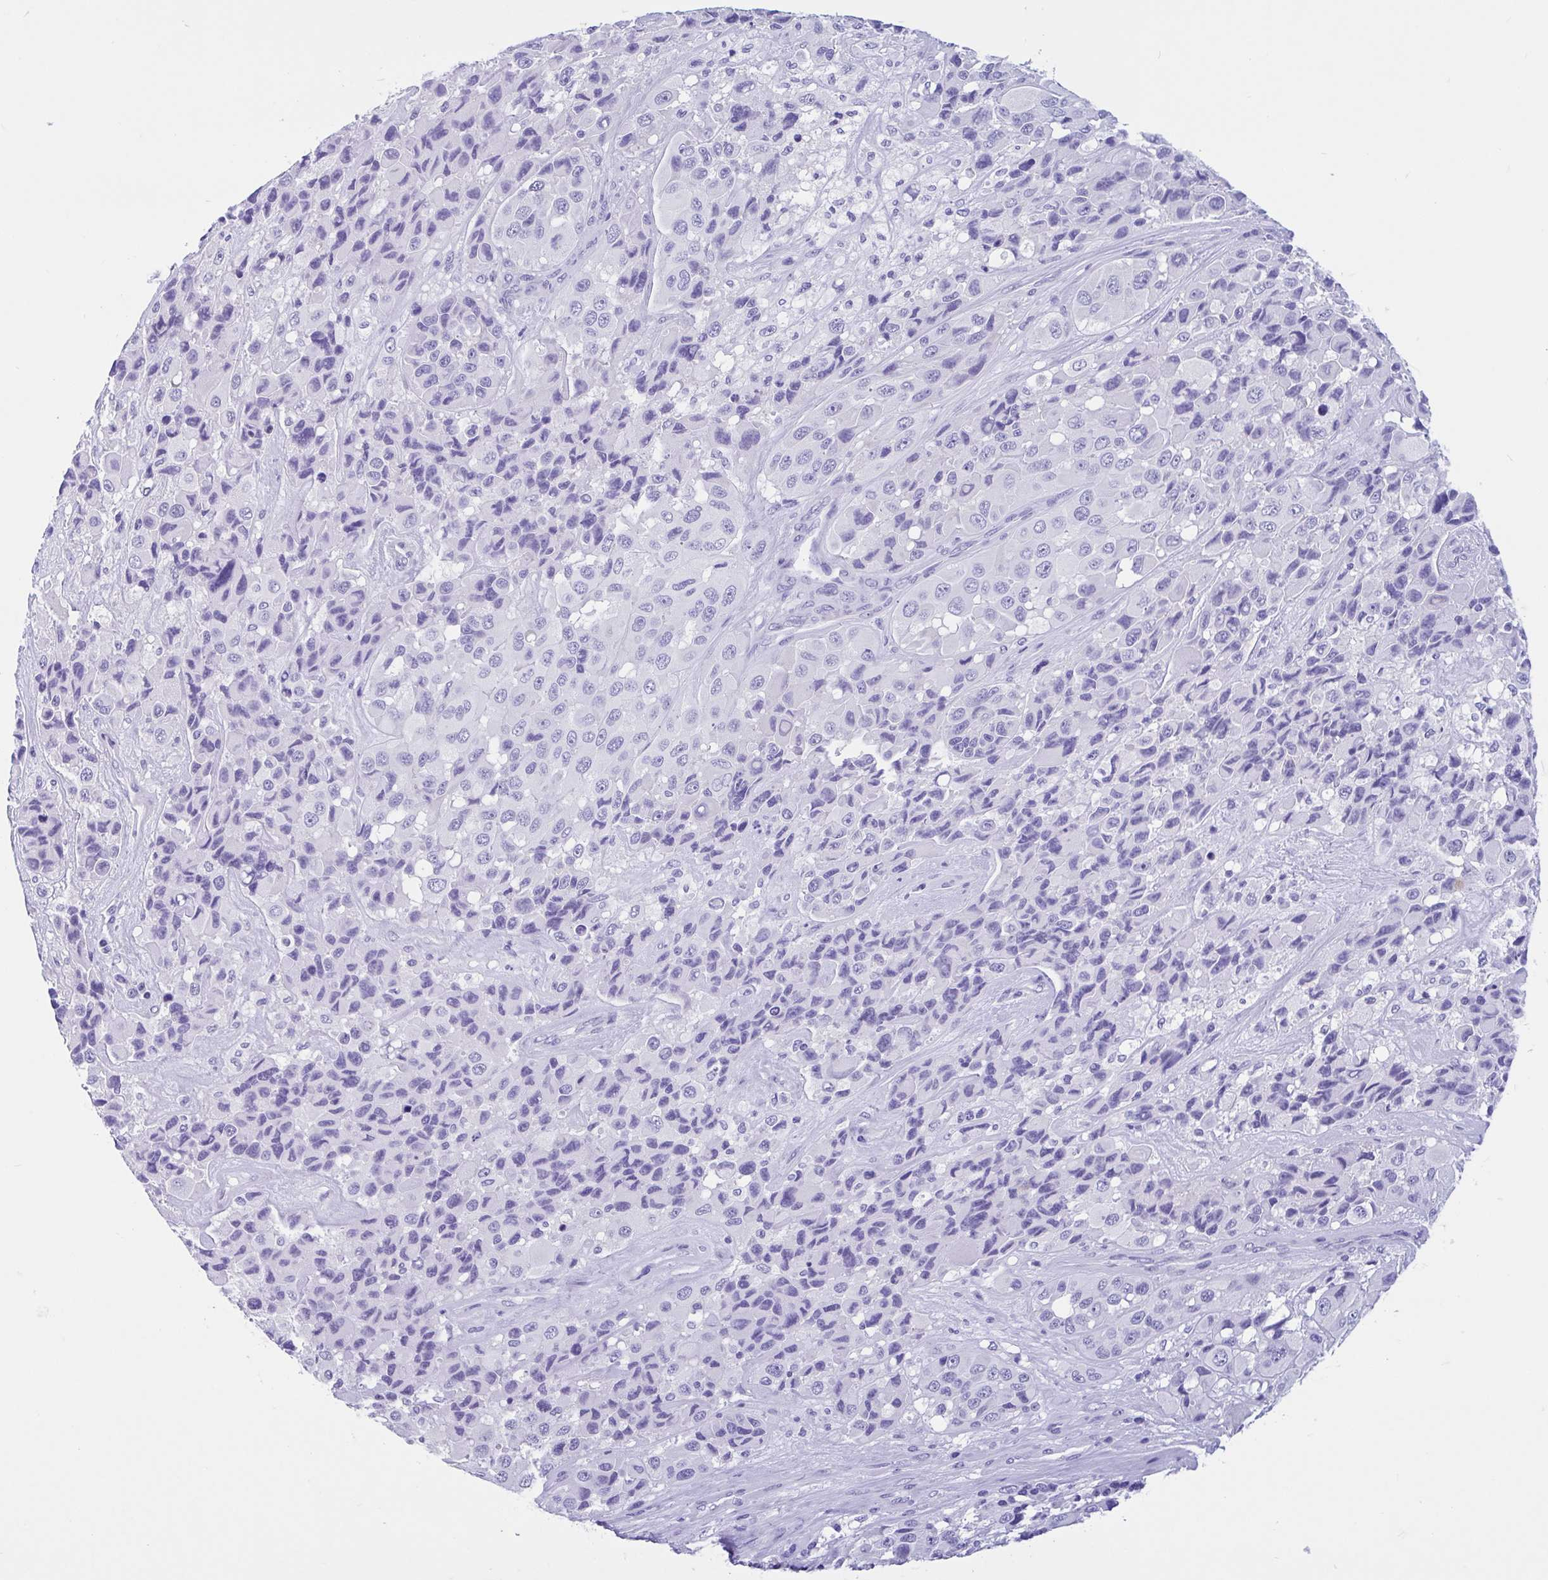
{"staining": {"intensity": "negative", "quantity": "none", "location": "none"}, "tissue": "melanoma", "cell_type": "Tumor cells", "image_type": "cancer", "snomed": [{"axis": "morphology", "description": "Malignant melanoma, Metastatic site"}, {"axis": "topography", "description": "Lymph node"}], "caption": "The image shows no staining of tumor cells in malignant melanoma (metastatic site). Brightfield microscopy of IHC stained with DAB (brown) and hematoxylin (blue), captured at high magnification.", "gene": "OR4N4", "patient": {"sex": "female", "age": 65}}